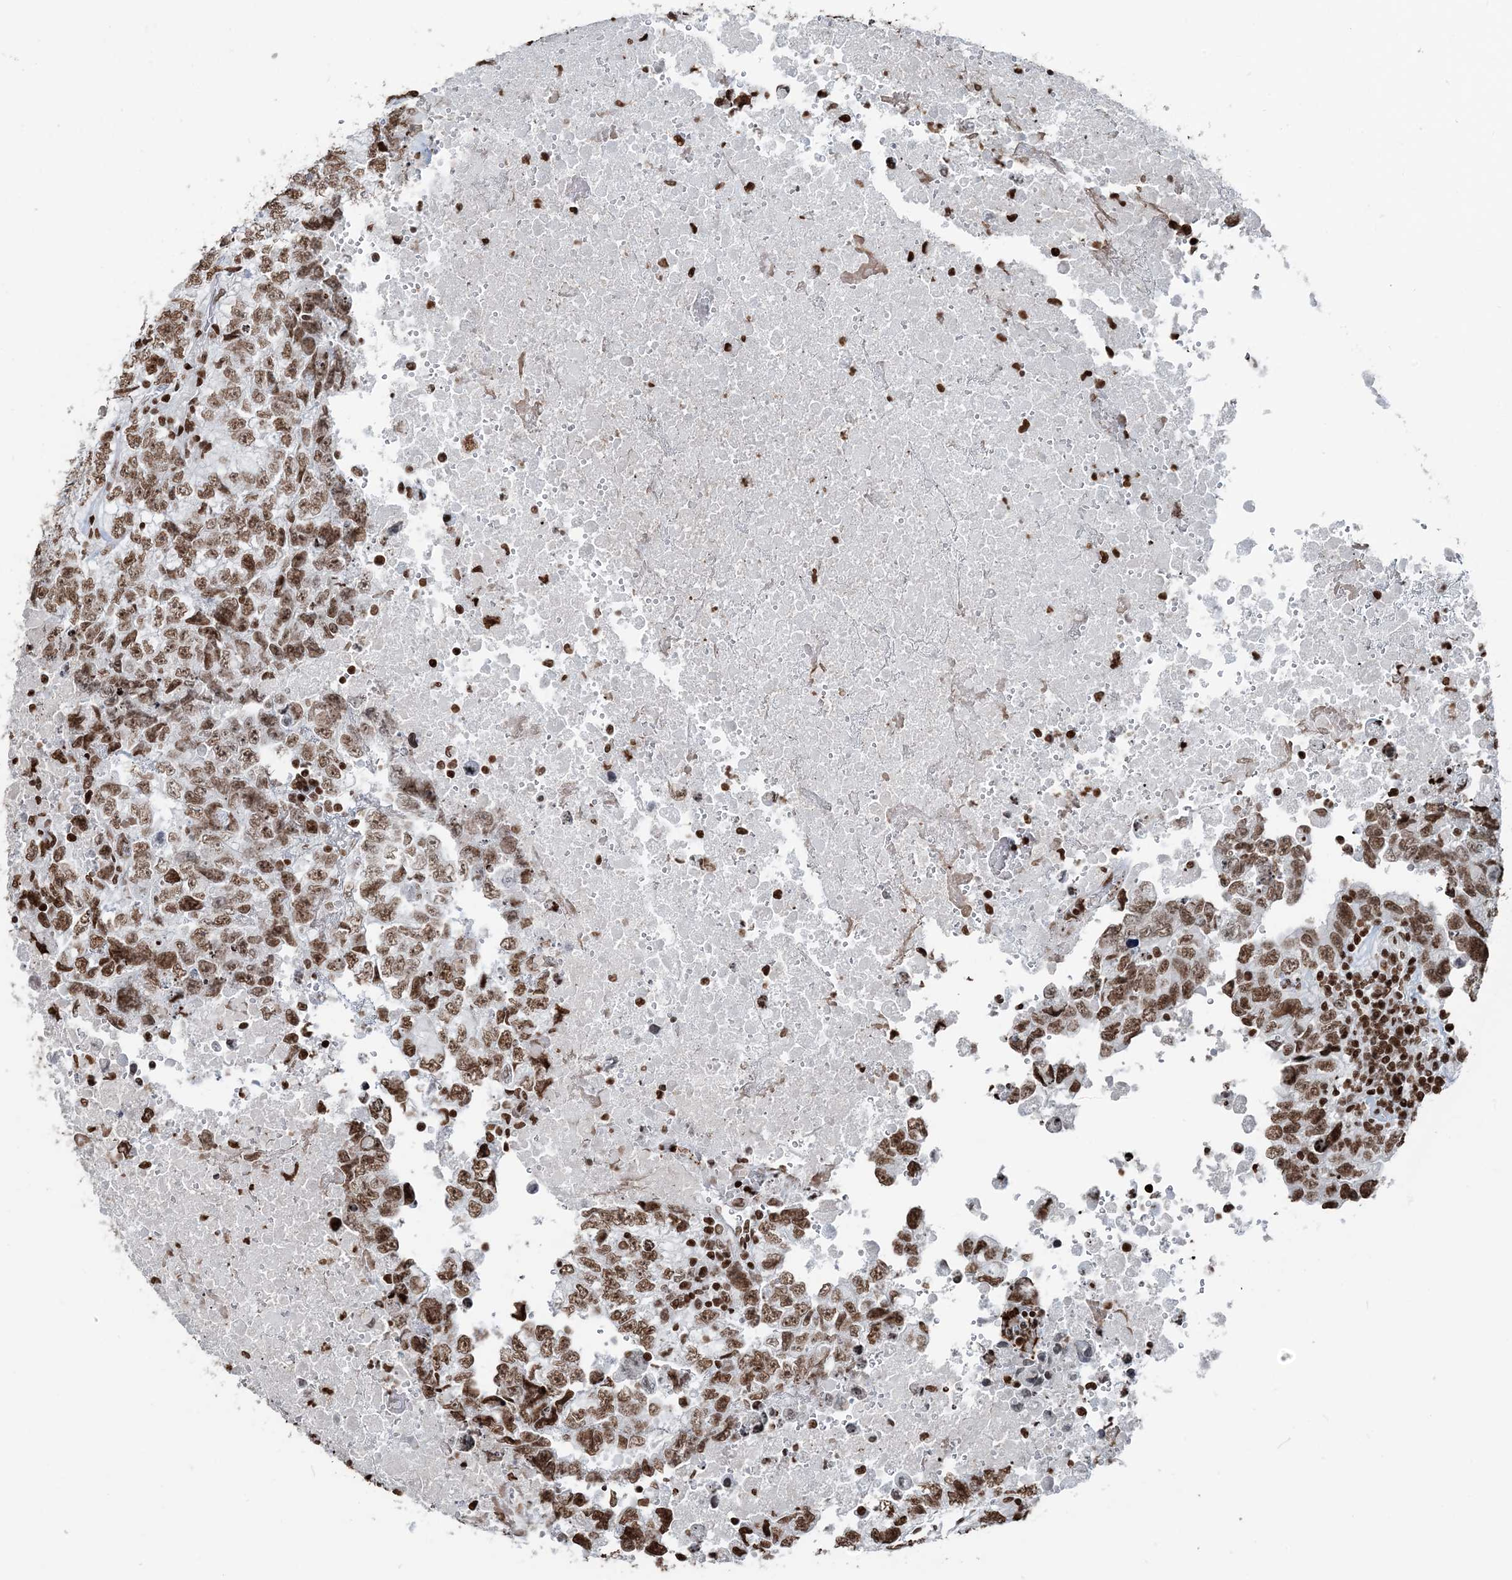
{"staining": {"intensity": "moderate", "quantity": ">75%", "location": "nuclear"}, "tissue": "testis cancer", "cell_type": "Tumor cells", "image_type": "cancer", "snomed": [{"axis": "morphology", "description": "Carcinoma, Embryonal, NOS"}, {"axis": "topography", "description": "Testis"}], "caption": "Protein expression analysis of testis embryonal carcinoma shows moderate nuclear staining in about >75% of tumor cells. The protein of interest is stained brown, and the nuclei are stained in blue (DAB (3,3'-diaminobenzidine) IHC with brightfield microscopy, high magnification).", "gene": "H3-3B", "patient": {"sex": "male", "age": 37}}